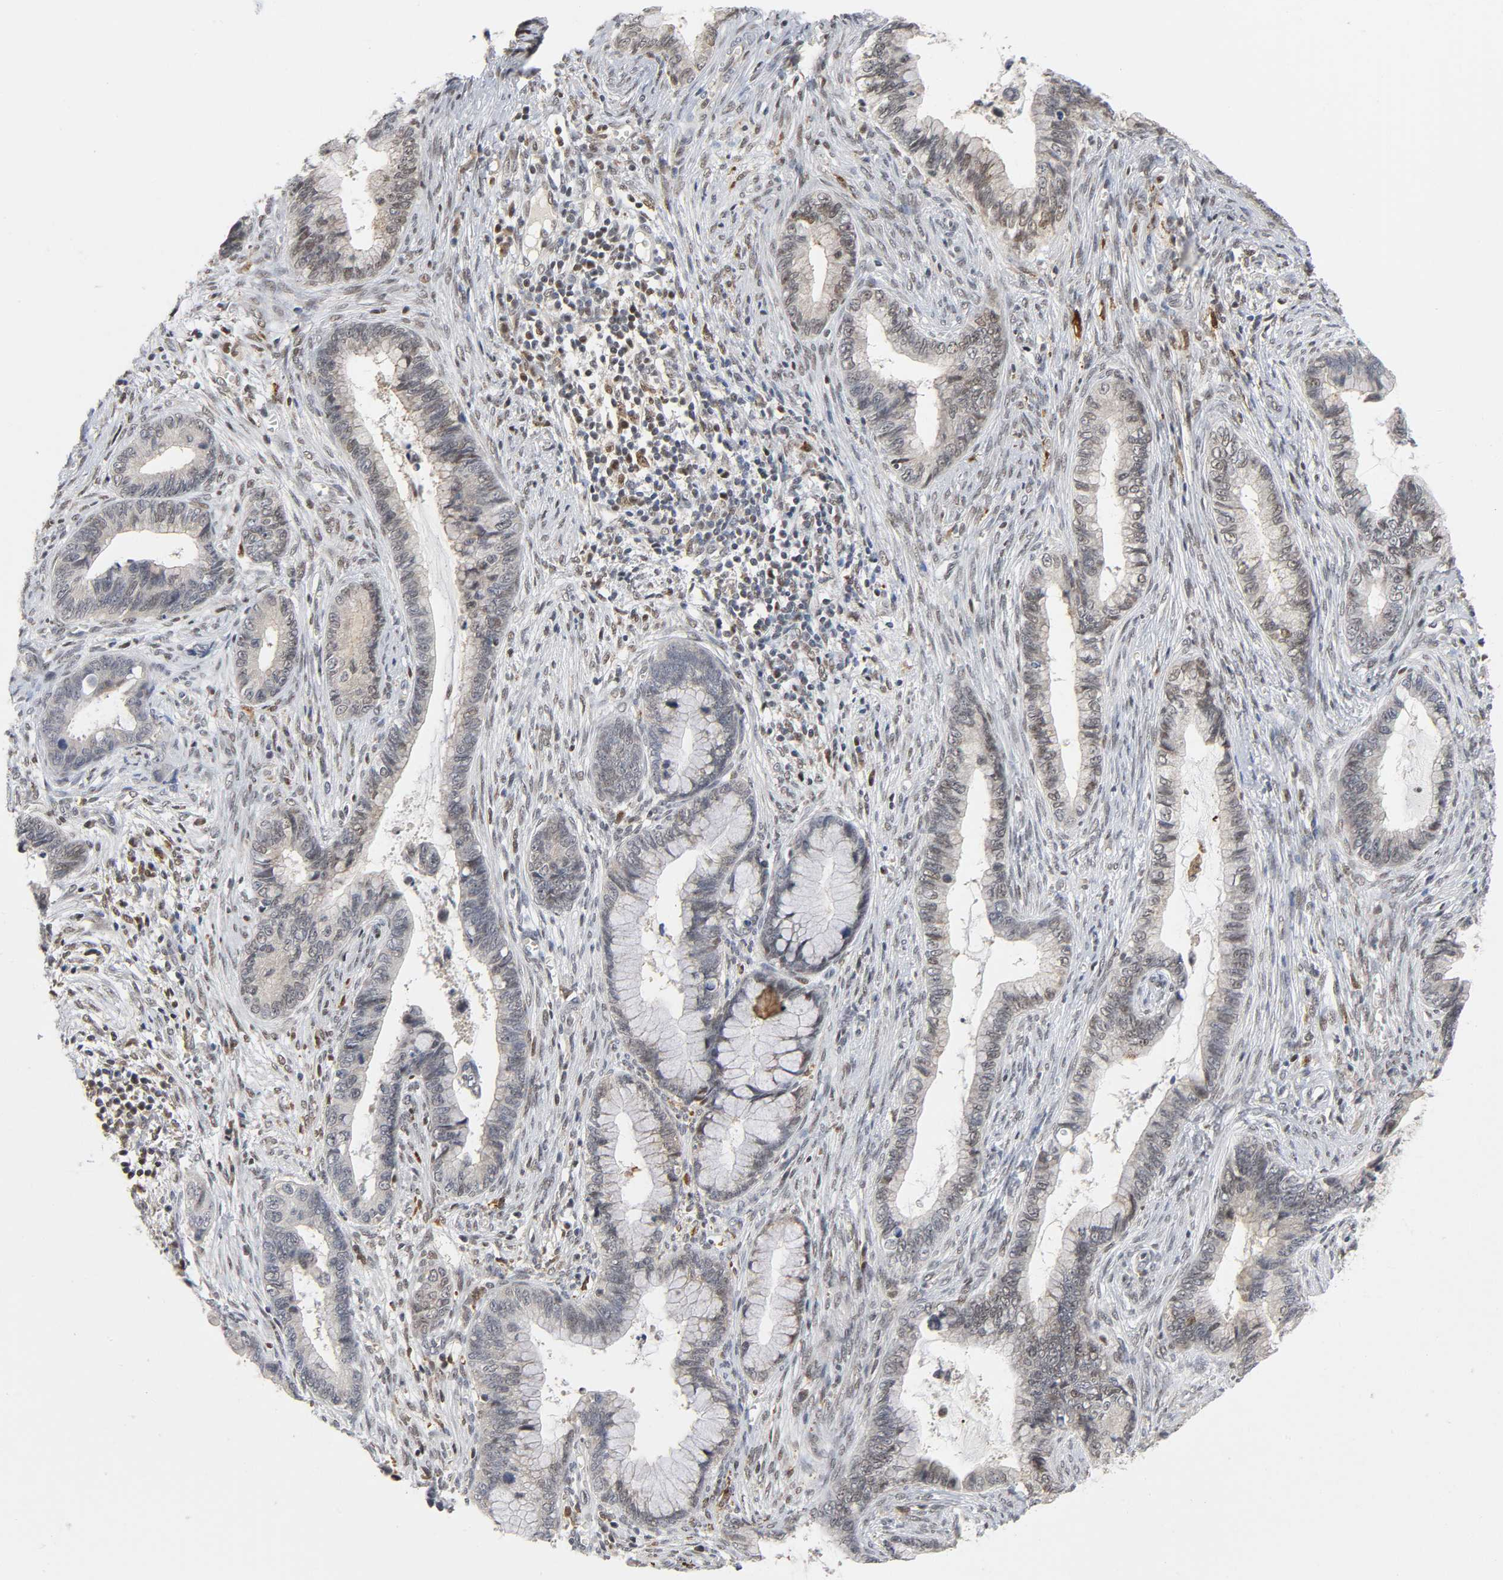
{"staining": {"intensity": "negative", "quantity": "none", "location": "none"}, "tissue": "cervical cancer", "cell_type": "Tumor cells", "image_type": "cancer", "snomed": [{"axis": "morphology", "description": "Adenocarcinoma, NOS"}, {"axis": "topography", "description": "Cervix"}], "caption": "Immunohistochemistry image of neoplastic tissue: human cervical cancer stained with DAB reveals no significant protein positivity in tumor cells. (DAB (3,3'-diaminobenzidine) IHC visualized using brightfield microscopy, high magnification).", "gene": "KAT2B", "patient": {"sex": "female", "age": 44}}